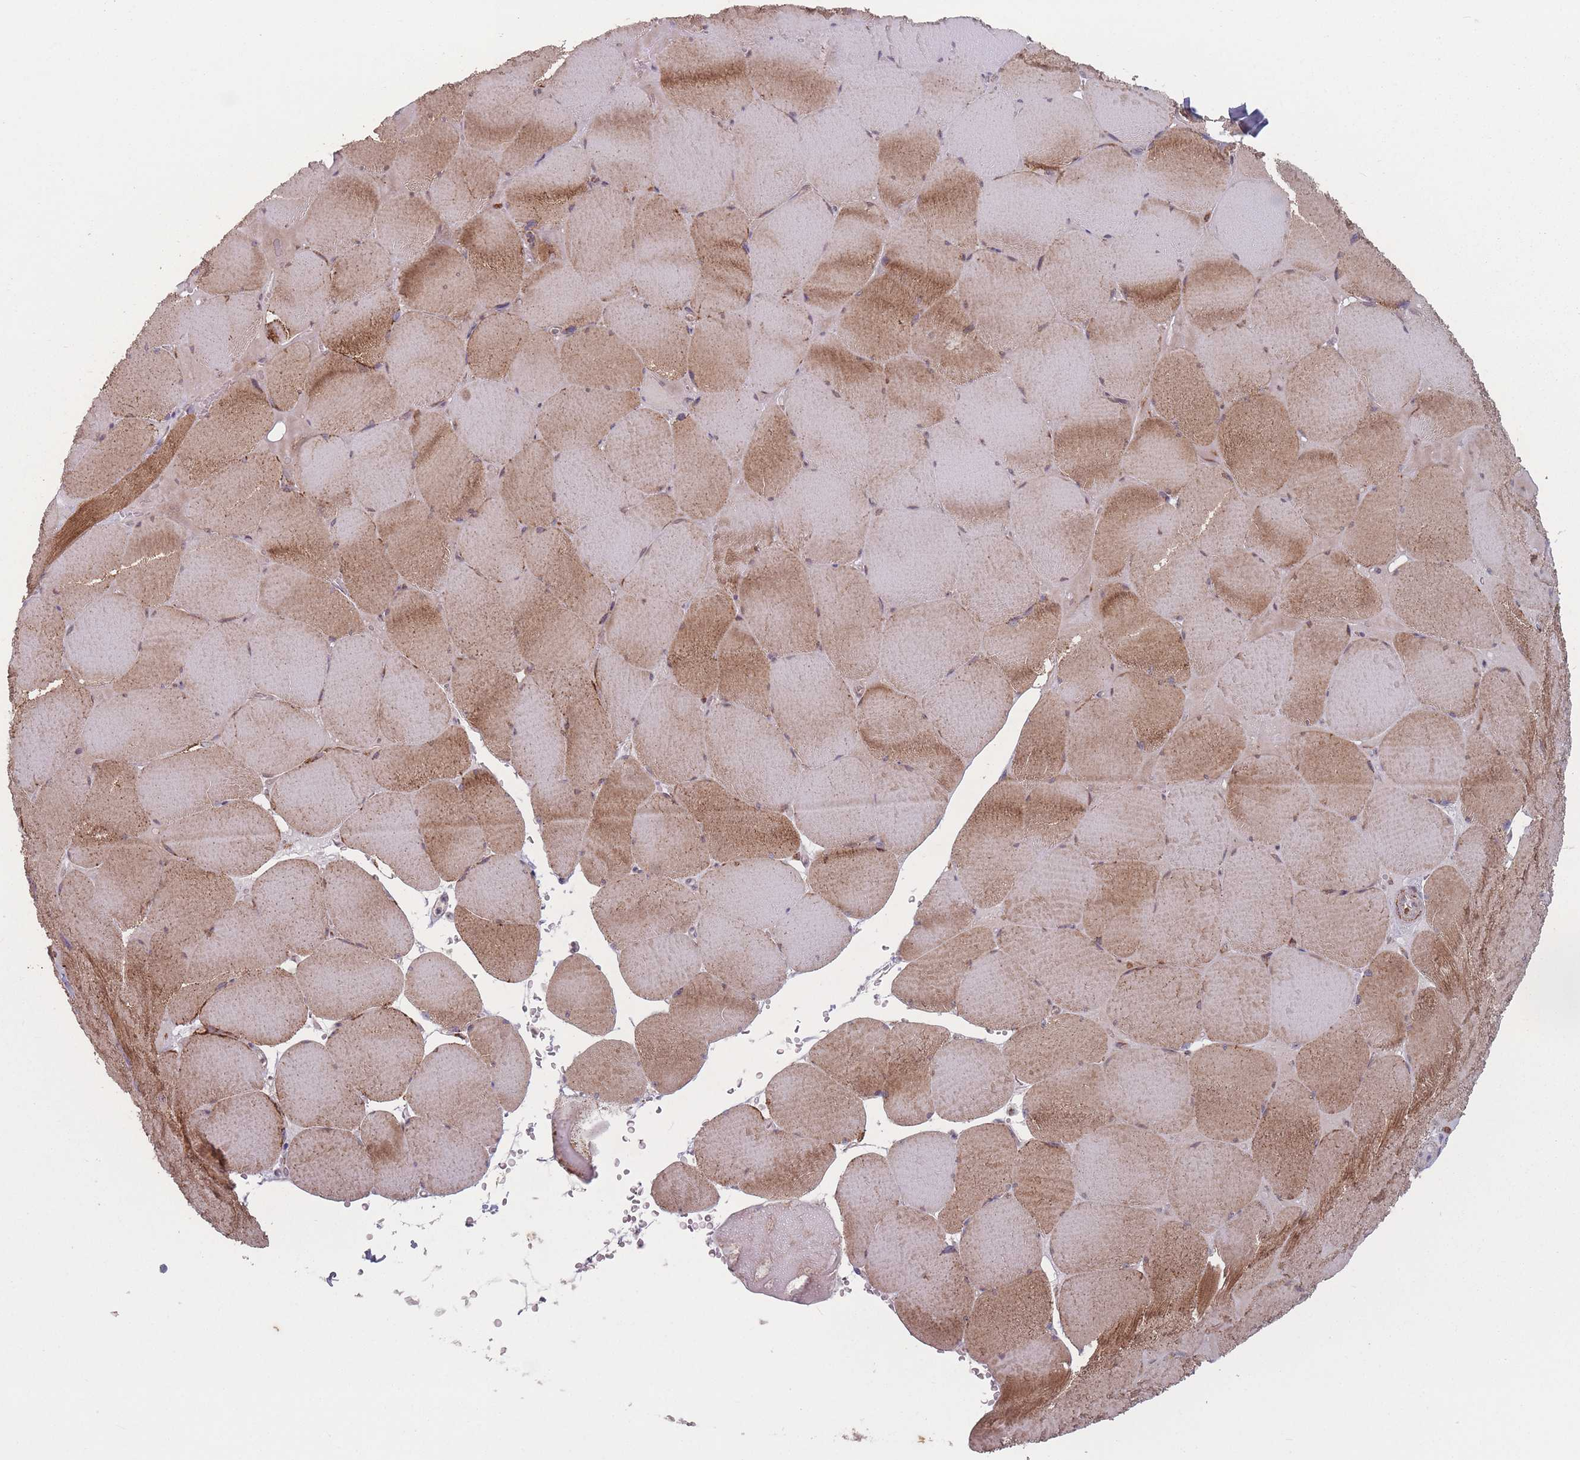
{"staining": {"intensity": "strong", "quantity": "25%-75%", "location": "cytoplasmic/membranous"}, "tissue": "skeletal muscle", "cell_type": "Myocytes", "image_type": "normal", "snomed": [{"axis": "morphology", "description": "Normal tissue, NOS"}, {"axis": "topography", "description": "Skeletal muscle"}, {"axis": "topography", "description": "Head-Neck"}], "caption": "Immunohistochemical staining of normal skeletal muscle shows 25%-75% levels of strong cytoplasmic/membranous protein positivity in about 25%-75% of myocytes. (brown staining indicates protein expression, while blue staining denotes nuclei).", "gene": "OR10Q1", "patient": {"sex": "male", "age": 66}}